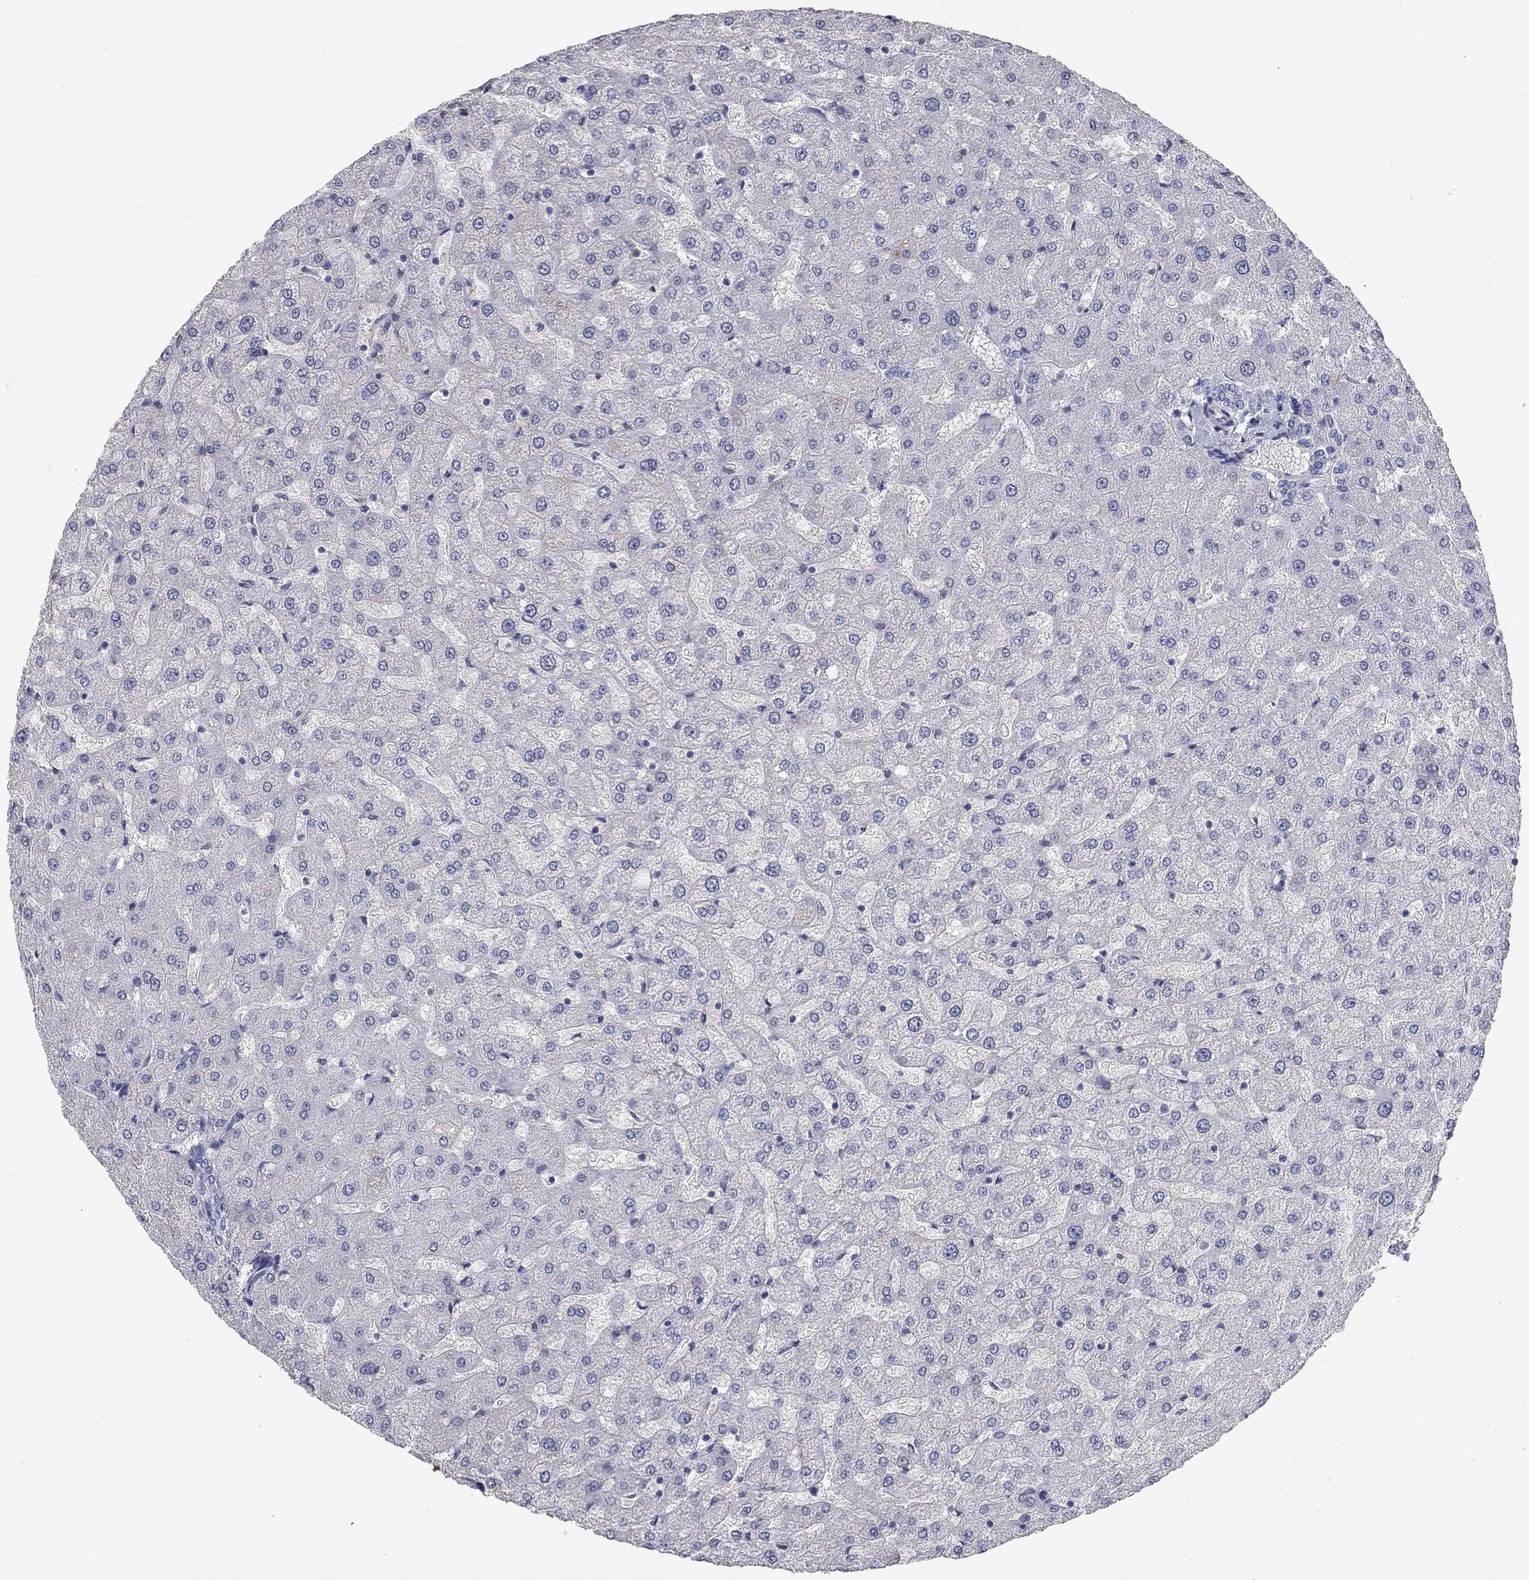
{"staining": {"intensity": "negative", "quantity": "none", "location": "none"}, "tissue": "liver", "cell_type": "Cholangiocytes", "image_type": "normal", "snomed": [{"axis": "morphology", "description": "Normal tissue, NOS"}, {"axis": "topography", "description": "Liver"}], "caption": "A high-resolution photomicrograph shows immunohistochemistry staining of benign liver, which reveals no significant positivity in cholangiocytes. The staining is performed using DAB brown chromogen with nuclei counter-stained in using hematoxylin.", "gene": "PTH1R", "patient": {"sex": "female", "age": 50}}